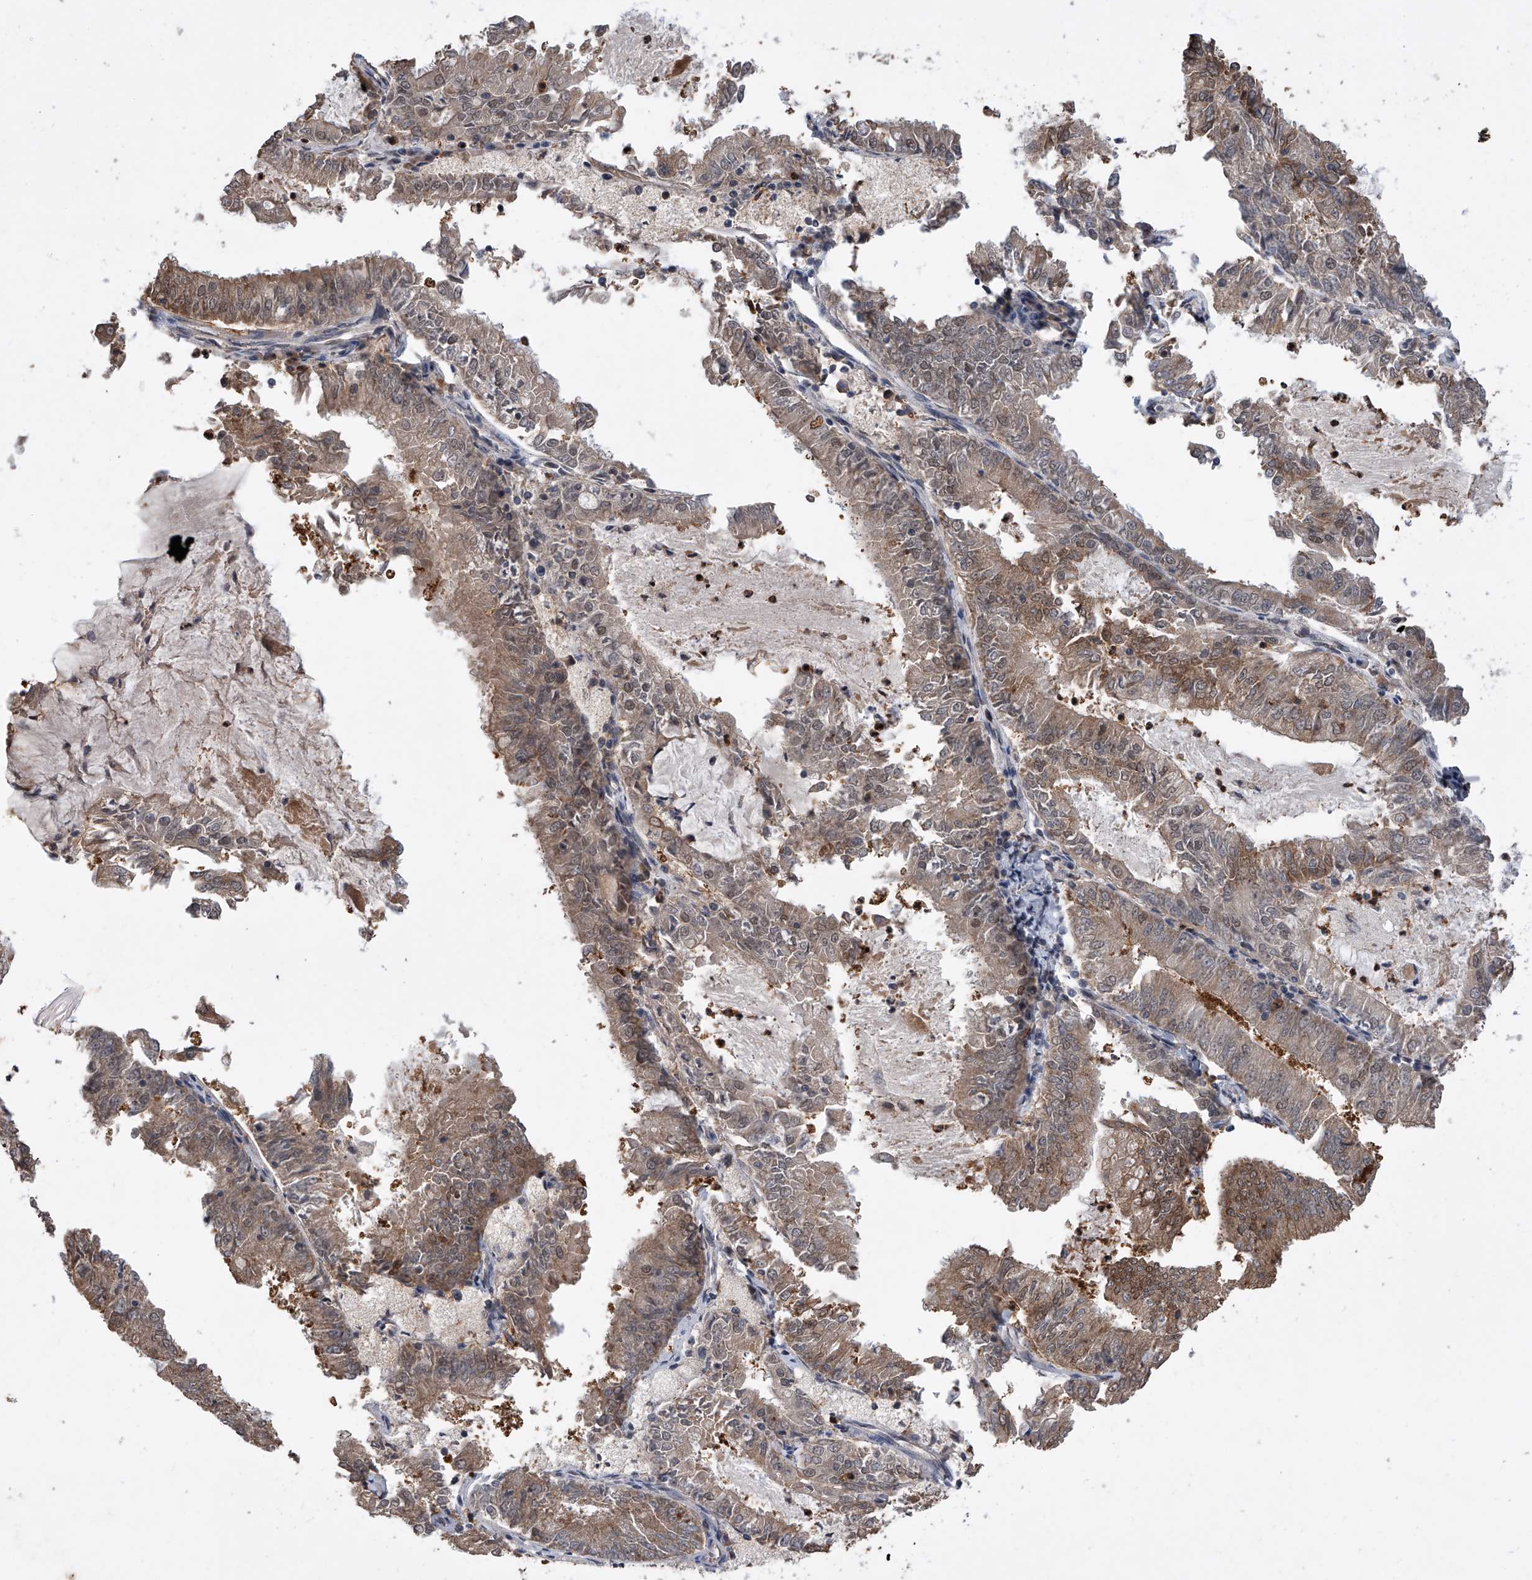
{"staining": {"intensity": "moderate", "quantity": "25%-75%", "location": "cytoplasmic/membranous,nuclear"}, "tissue": "endometrial cancer", "cell_type": "Tumor cells", "image_type": "cancer", "snomed": [{"axis": "morphology", "description": "Adenocarcinoma, NOS"}, {"axis": "topography", "description": "Endometrium"}], "caption": "Moderate cytoplasmic/membranous and nuclear expression for a protein is appreciated in approximately 25%-75% of tumor cells of endometrial adenocarcinoma using immunohistochemistry (IHC).", "gene": "BHLHE23", "patient": {"sex": "female", "age": 57}}